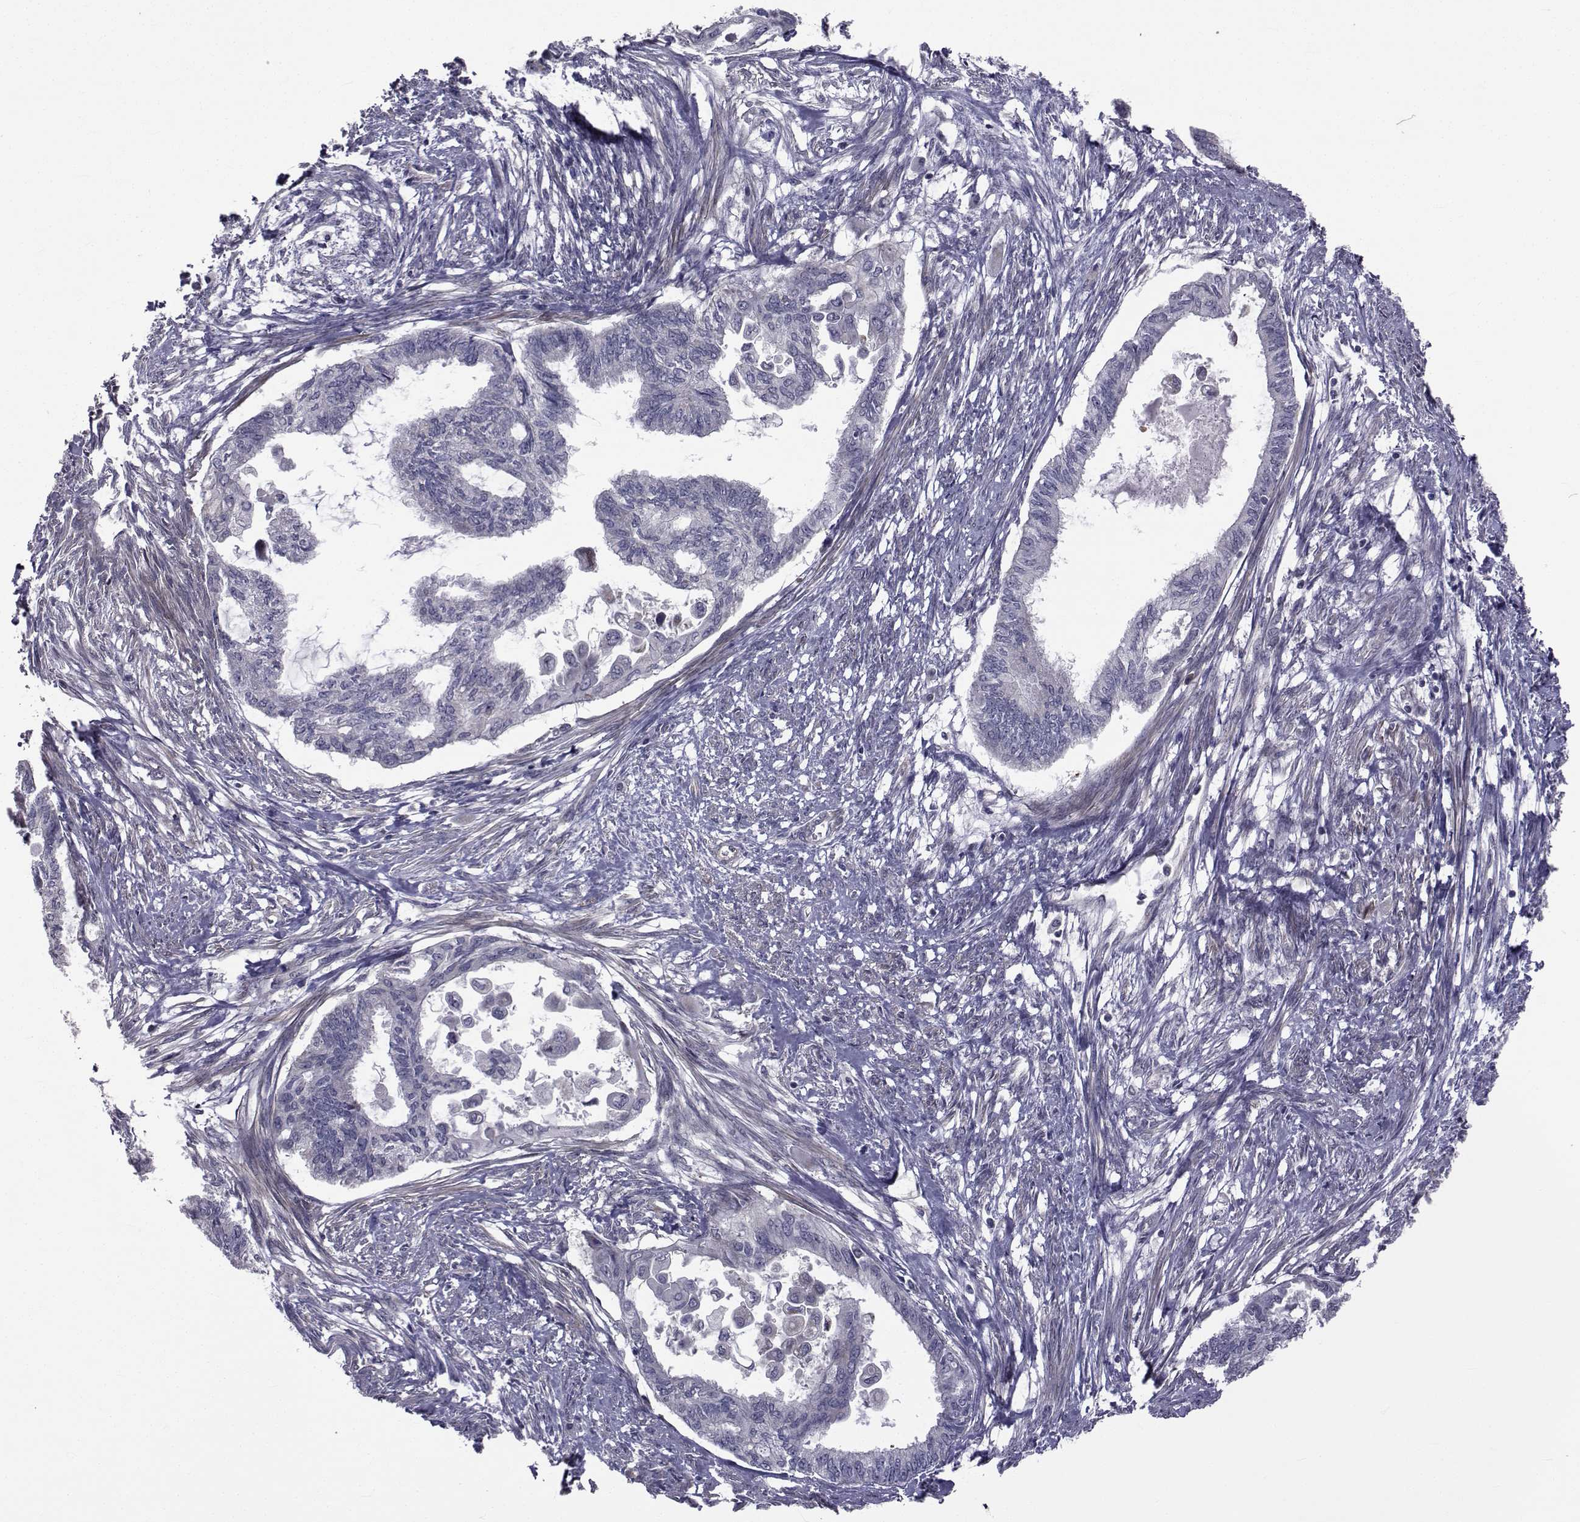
{"staining": {"intensity": "negative", "quantity": "none", "location": "none"}, "tissue": "endometrial cancer", "cell_type": "Tumor cells", "image_type": "cancer", "snomed": [{"axis": "morphology", "description": "Adenocarcinoma, NOS"}, {"axis": "topography", "description": "Endometrium"}], "caption": "A high-resolution image shows immunohistochemistry staining of endometrial cancer (adenocarcinoma), which displays no significant positivity in tumor cells. Brightfield microscopy of IHC stained with DAB (brown) and hematoxylin (blue), captured at high magnification.", "gene": "CFAP74", "patient": {"sex": "female", "age": 86}}